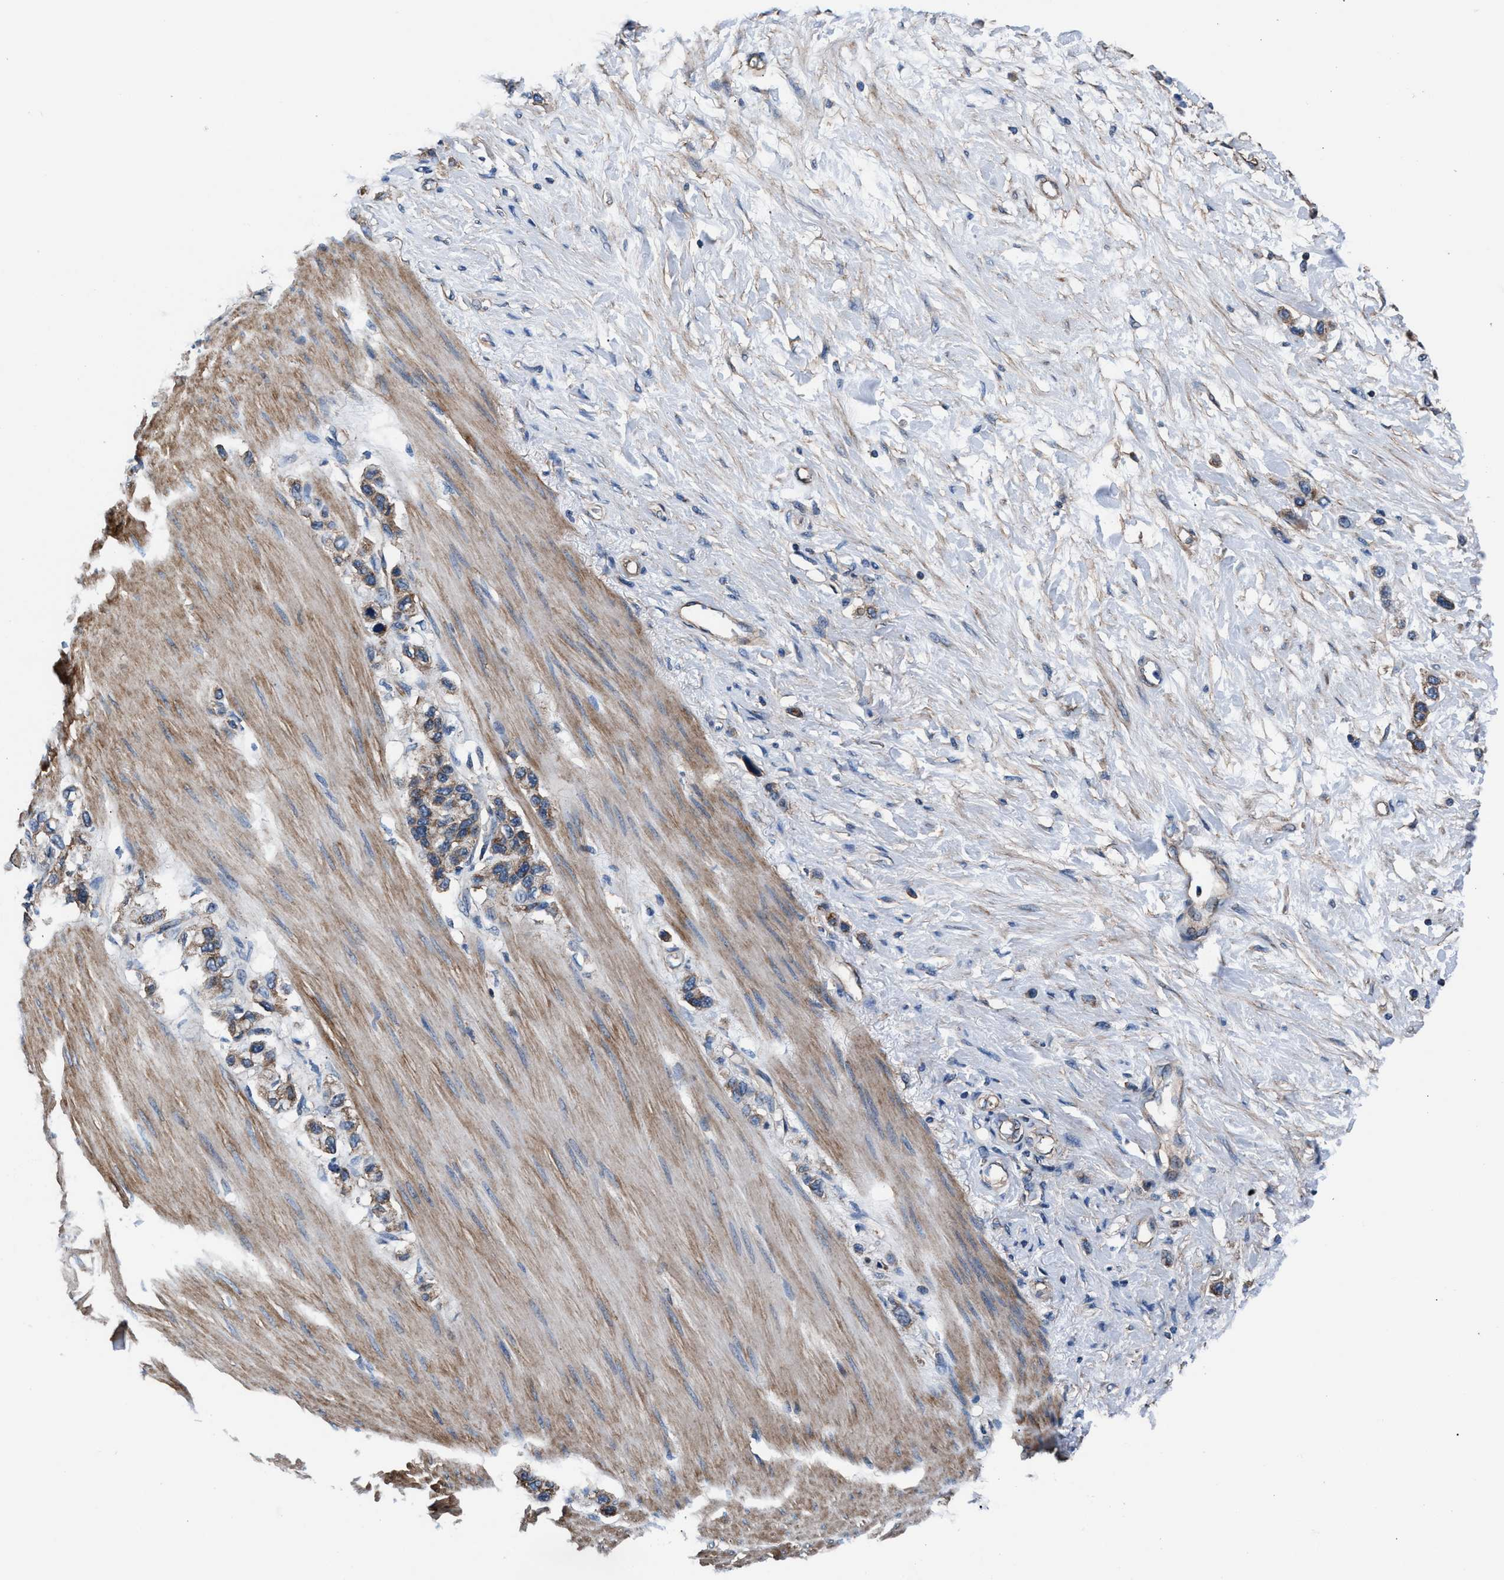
{"staining": {"intensity": "moderate", "quantity": ">75%", "location": "cytoplasmic/membranous"}, "tissue": "stomach cancer", "cell_type": "Tumor cells", "image_type": "cancer", "snomed": [{"axis": "morphology", "description": "Adenocarcinoma, NOS"}, {"axis": "topography", "description": "Stomach"}], "caption": "Approximately >75% of tumor cells in human stomach cancer (adenocarcinoma) reveal moderate cytoplasmic/membranous protein expression as visualized by brown immunohistochemical staining.", "gene": "NKTR", "patient": {"sex": "female", "age": 65}}